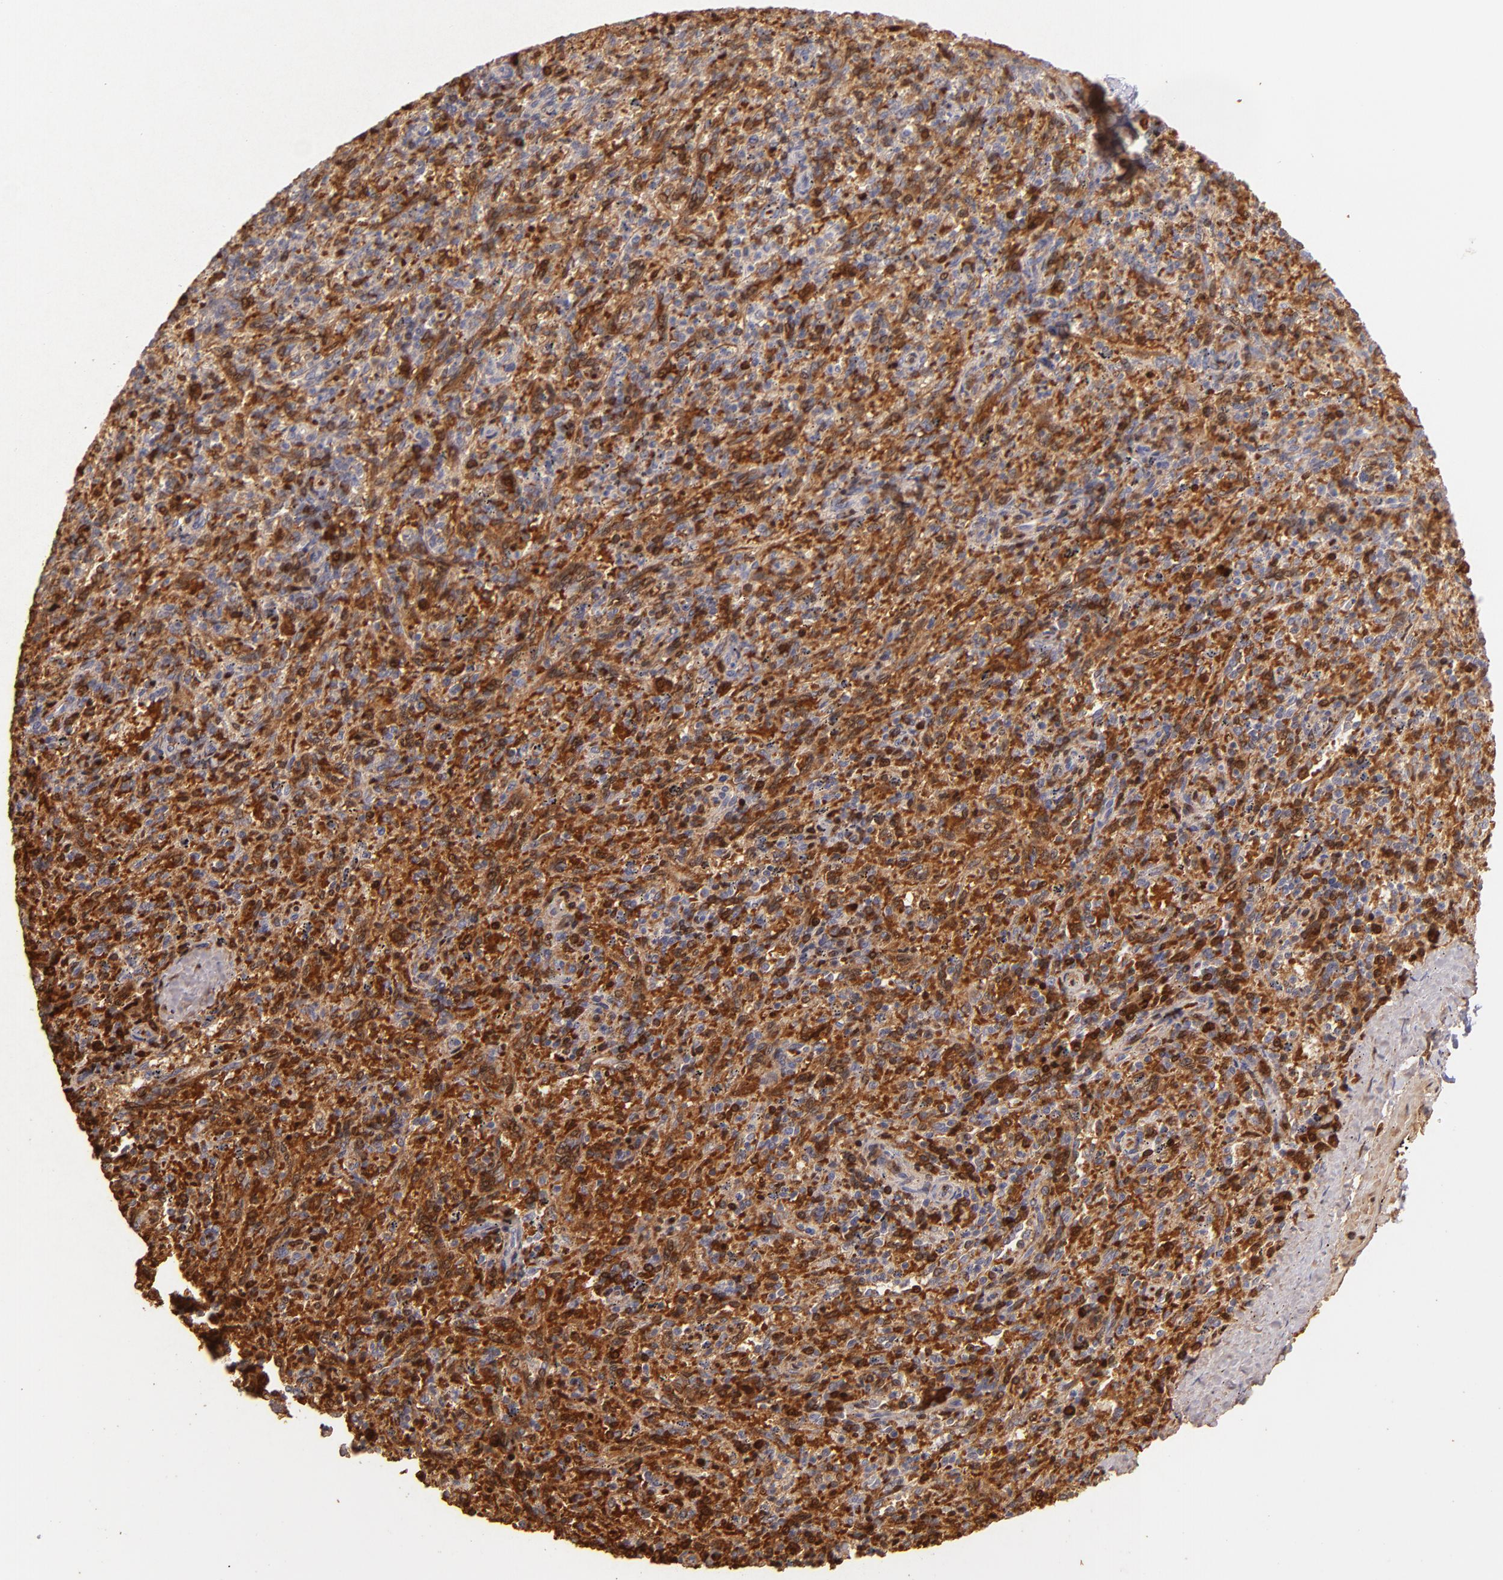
{"staining": {"intensity": "moderate", "quantity": ">75%", "location": "cytoplasmic/membranous"}, "tissue": "spleen", "cell_type": "Cells in red pulp", "image_type": "normal", "snomed": [{"axis": "morphology", "description": "Normal tissue, NOS"}, {"axis": "topography", "description": "Spleen"}], "caption": "Immunohistochemical staining of normal spleen reveals >75% levels of moderate cytoplasmic/membranous protein positivity in about >75% of cells in red pulp. (DAB IHC with brightfield microscopy, high magnification).", "gene": "SERPINC1", "patient": {"sex": "female", "age": 10}}